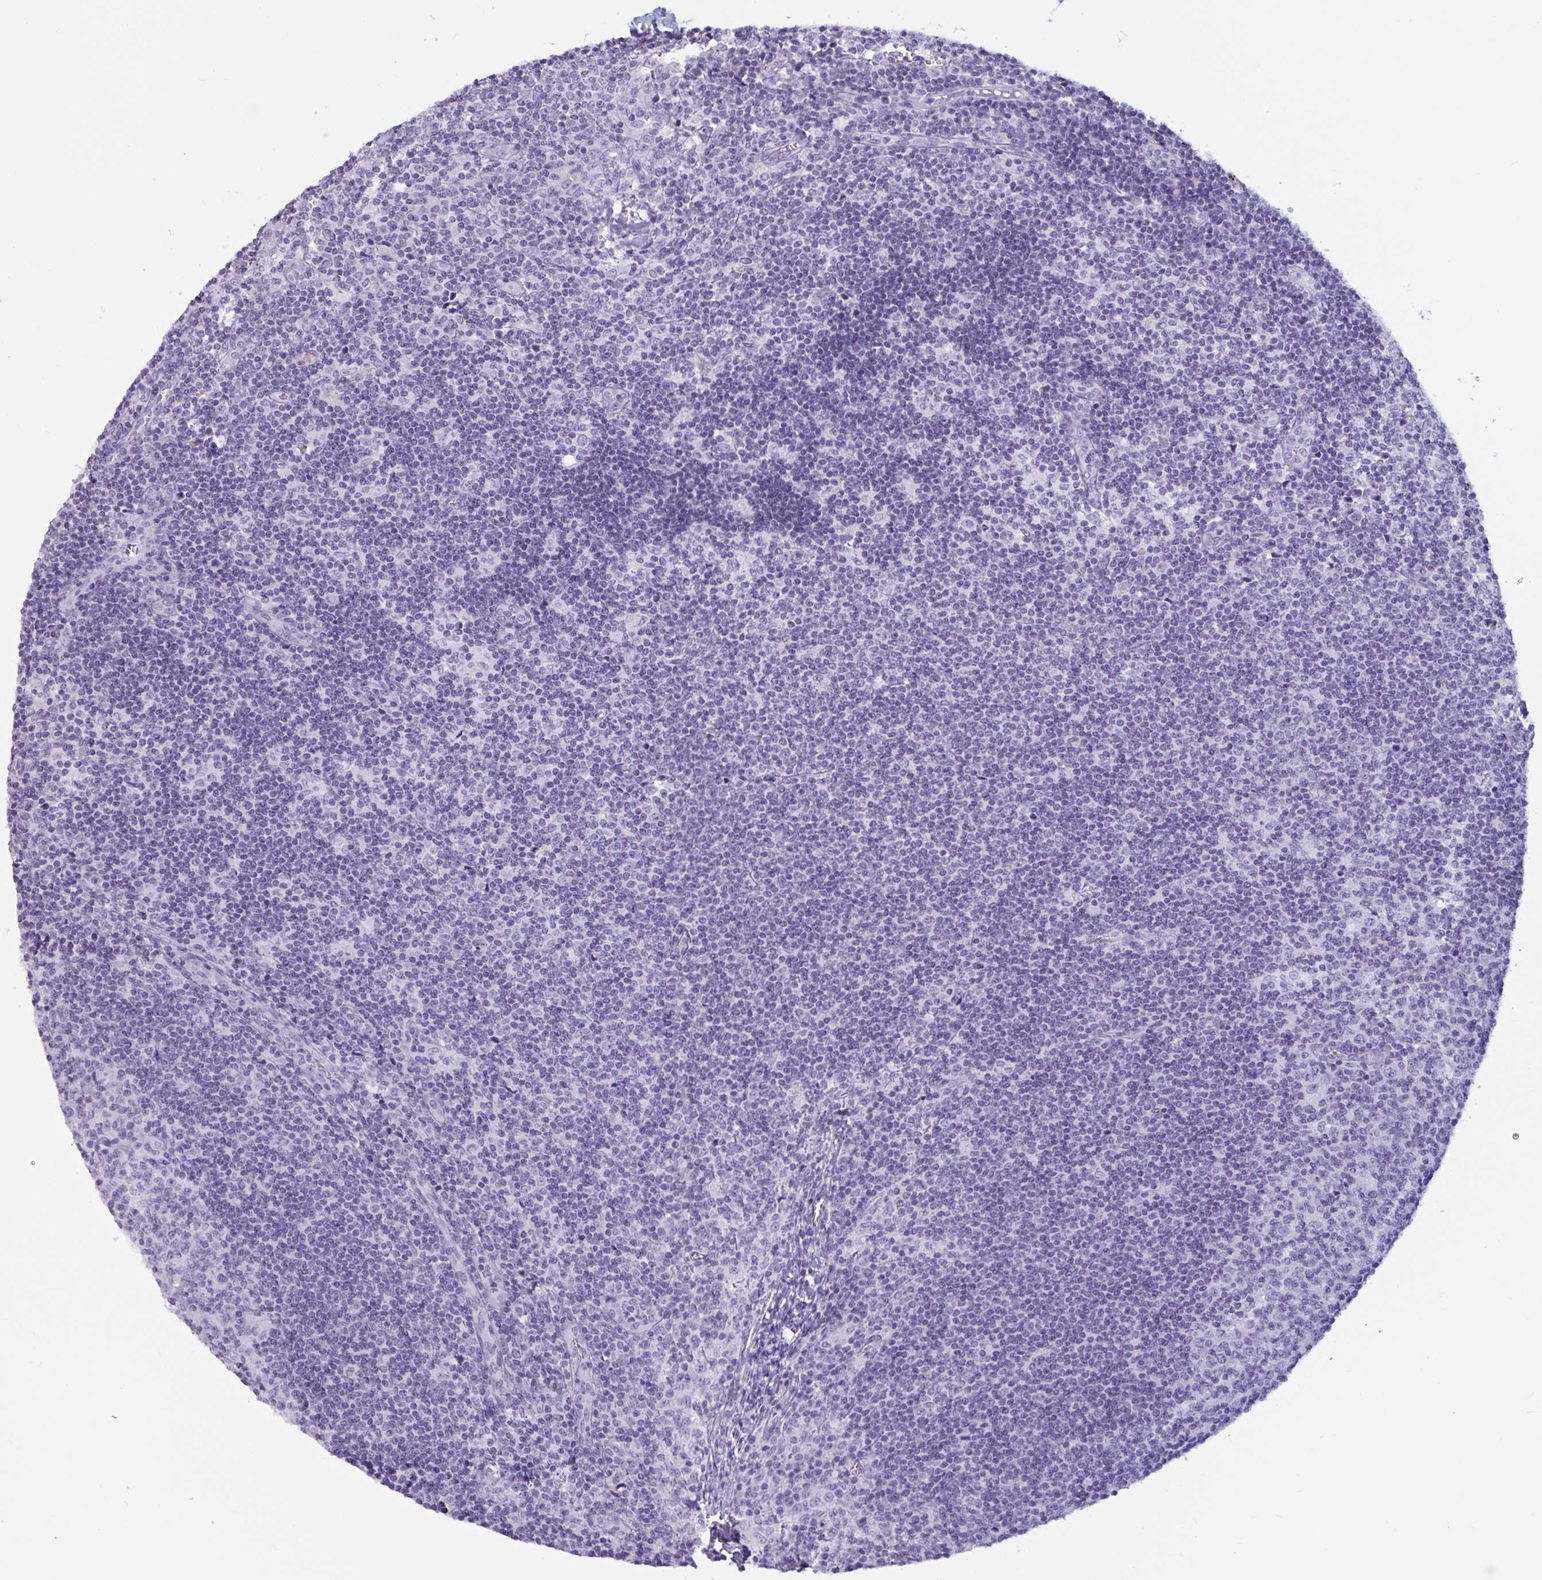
{"staining": {"intensity": "negative", "quantity": "none", "location": "none"}, "tissue": "lymph node", "cell_type": "Germinal center cells", "image_type": "normal", "snomed": [{"axis": "morphology", "description": "Normal tissue, NOS"}, {"axis": "topography", "description": "Lymph node"}], "caption": "Immunohistochemistry (IHC) image of unremarkable lymph node: human lymph node stained with DAB (3,3'-diaminobenzidine) exhibits no significant protein expression in germinal center cells. The staining was performed using DAB to visualize the protein expression in brown, while the nuclei were stained in blue with hematoxylin (Magnification: 20x).", "gene": "BBS10", "patient": {"sex": "female", "age": 45}}